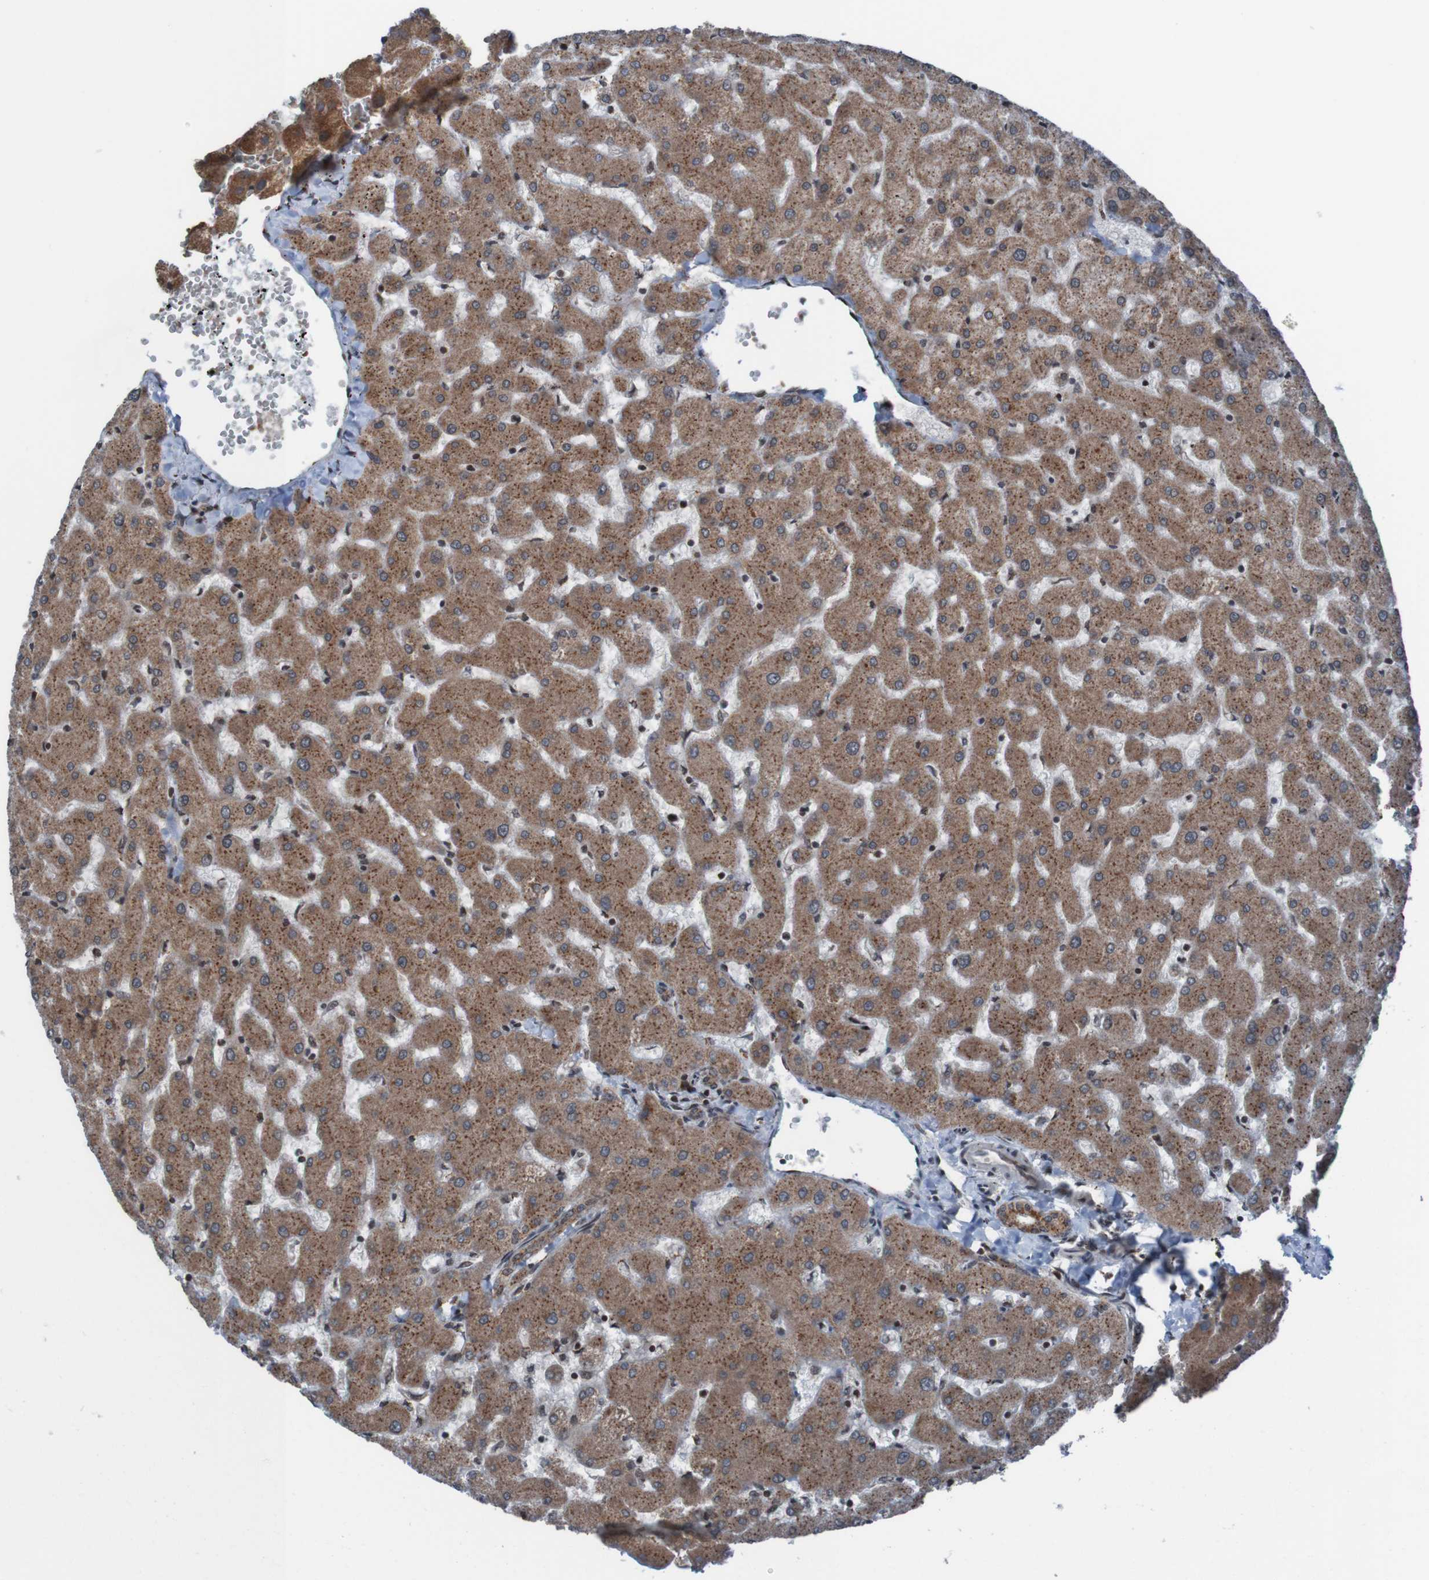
{"staining": {"intensity": "moderate", "quantity": ">75%", "location": "cytoplasmic/membranous"}, "tissue": "liver", "cell_type": "Cholangiocytes", "image_type": "normal", "snomed": [{"axis": "morphology", "description": "Normal tissue, NOS"}, {"axis": "topography", "description": "Liver"}], "caption": "Liver stained for a protein (brown) reveals moderate cytoplasmic/membranous positive expression in about >75% of cholangiocytes.", "gene": "UNG", "patient": {"sex": "female", "age": 63}}